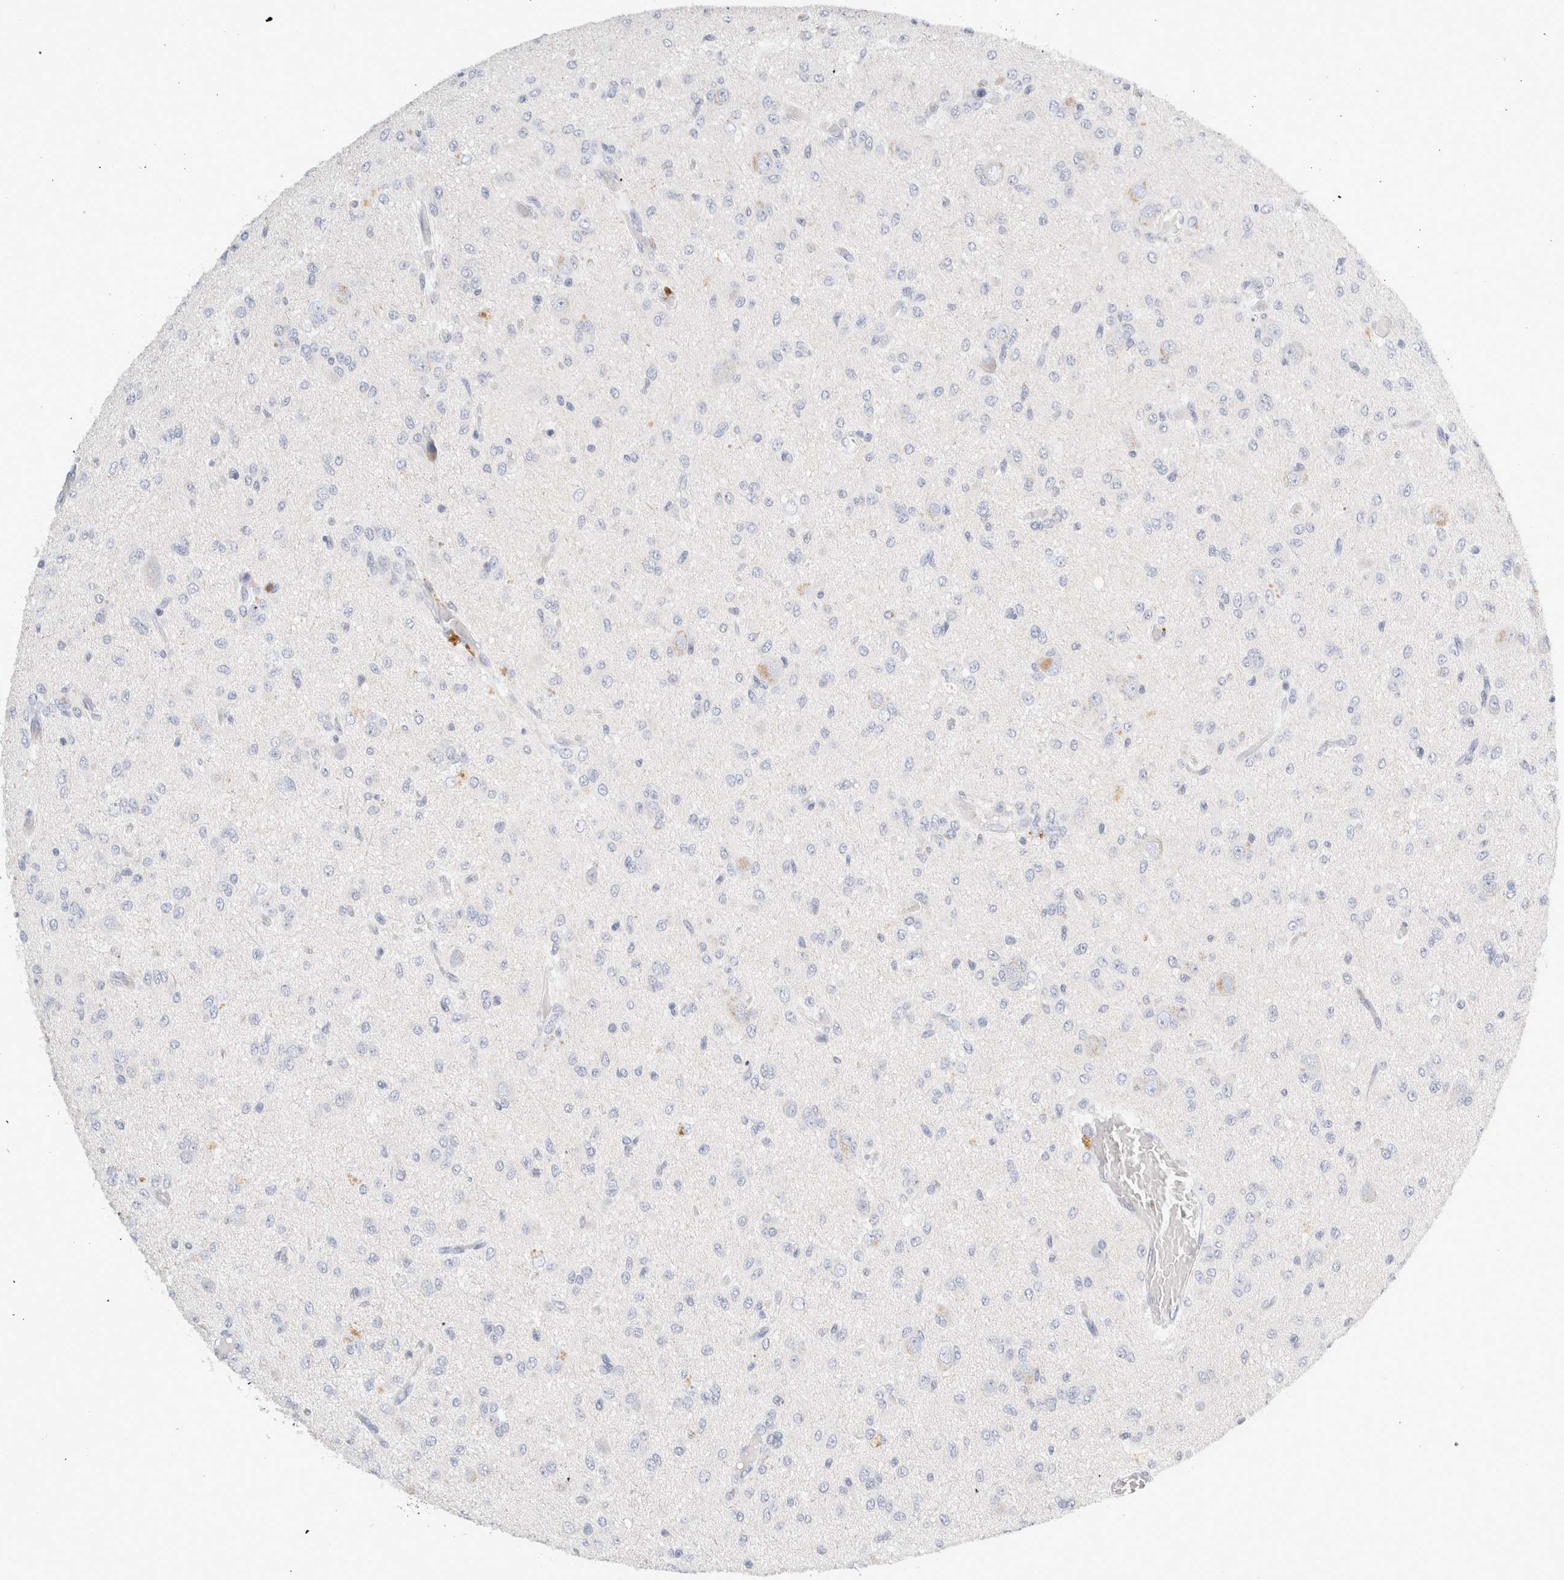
{"staining": {"intensity": "negative", "quantity": "none", "location": "none"}, "tissue": "glioma", "cell_type": "Tumor cells", "image_type": "cancer", "snomed": [{"axis": "morphology", "description": "Glioma, malignant, High grade"}, {"axis": "topography", "description": "Brain"}], "caption": "Image shows no protein expression in tumor cells of high-grade glioma (malignant) tissue. (Stains: DAB (3,3'-diaminobenzidine) immunohistochemistry (IHC) with hematoxylin counter stain, Microscopy: brightfield microscopy at high magnification).", "gene": "FGL2", "patient": {"sex": "female", "age": 59}}